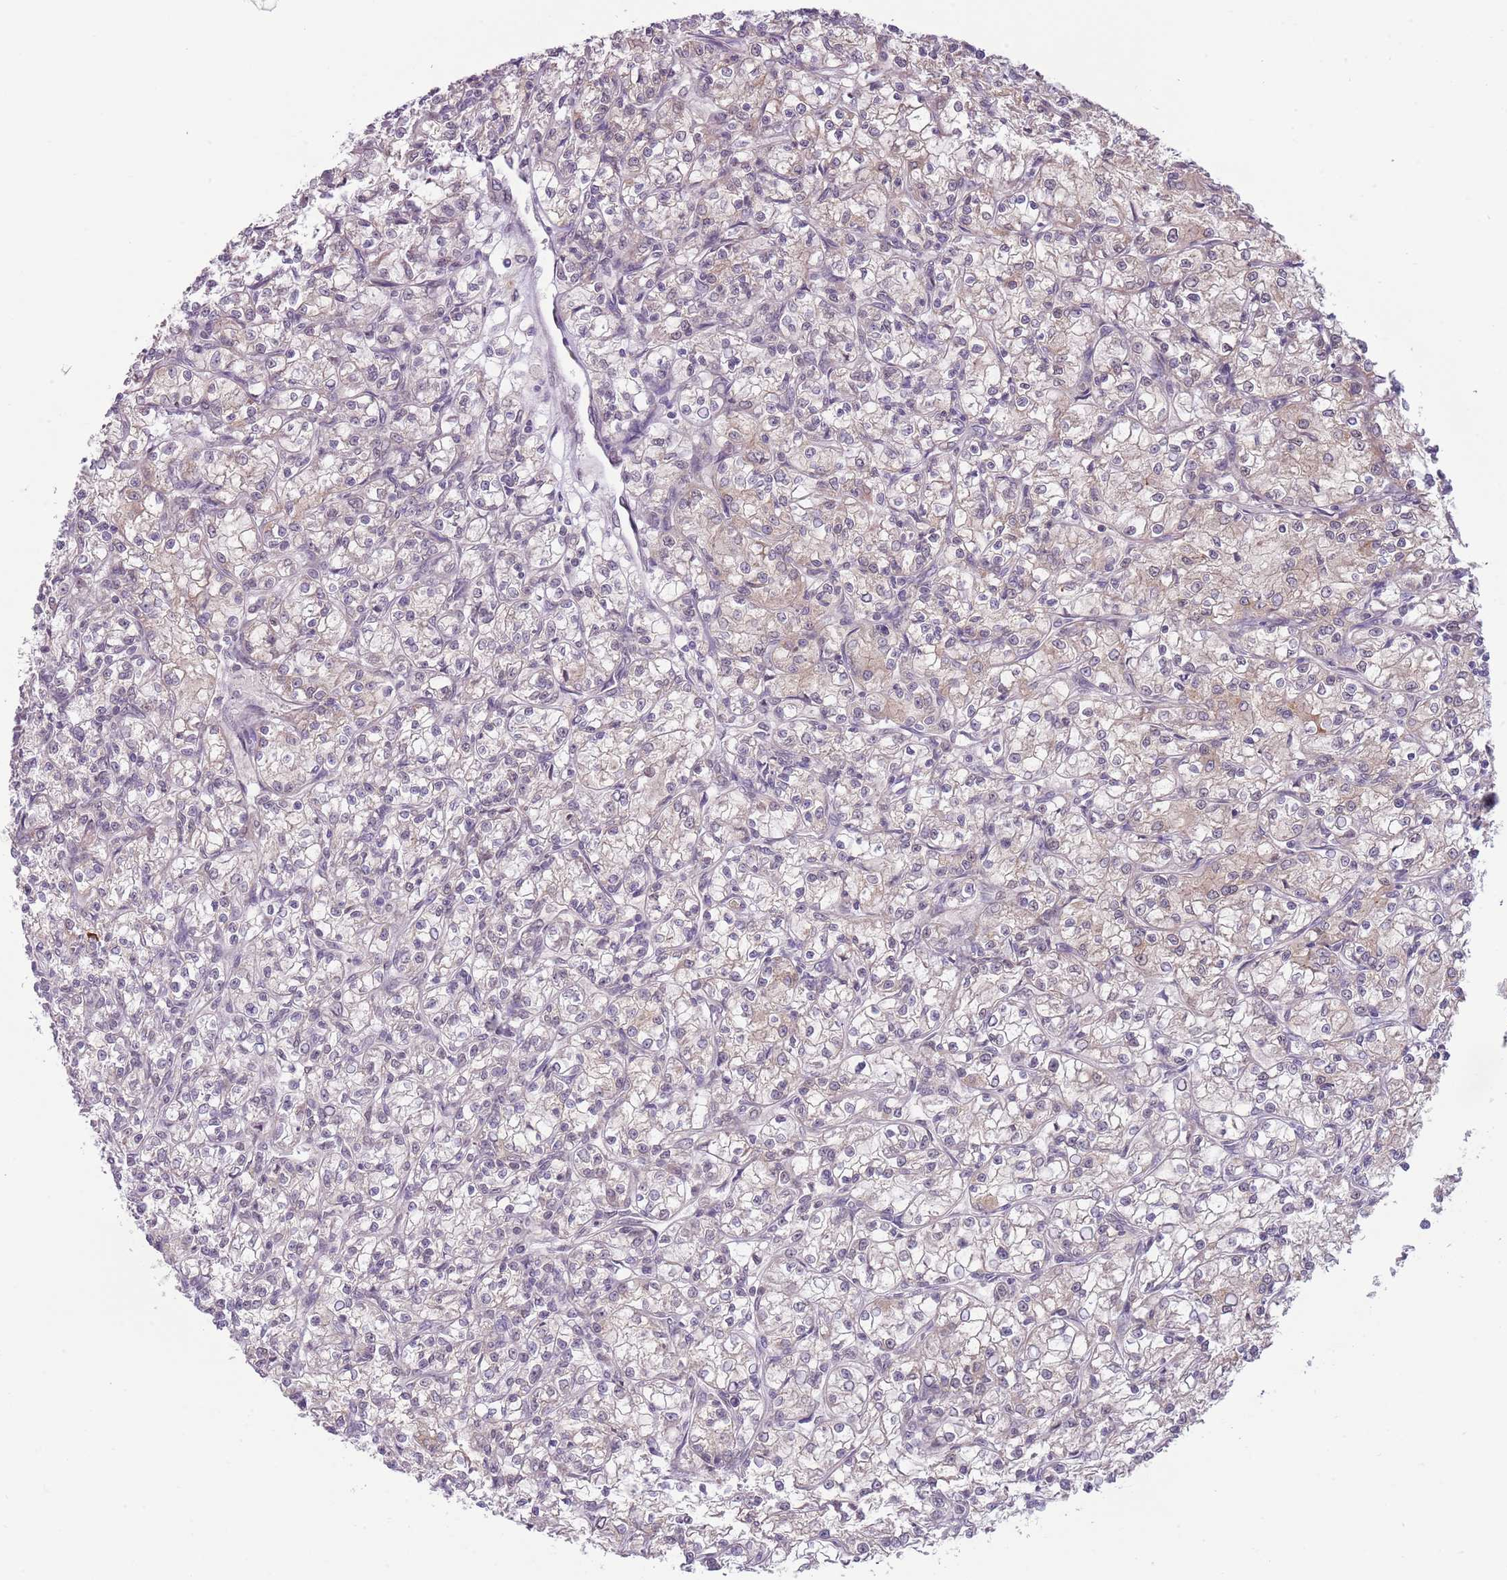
{"staining": {"intensity": "negative", "quantity": "none", "location": "none"}, "tissue": "renal cancer", "cell_type": "Tumor cells", "image_type": "cancer", "snomed": [{"axis": "morphology", "description": "Adenocarcinoma, NOS"}, {"axis": "topography", "description": "Kidney"}], "caption": "Immunohistochemistry (IHC) micrograph of neoplastic tissue: human adenocarcinoma (renal) stained with DAB (3,3'-diaminobenzidine) shows no significant protein positivity in tumor cells.", "gene": "TM2D1", "patient": {"sex": "female", "age": 59}}